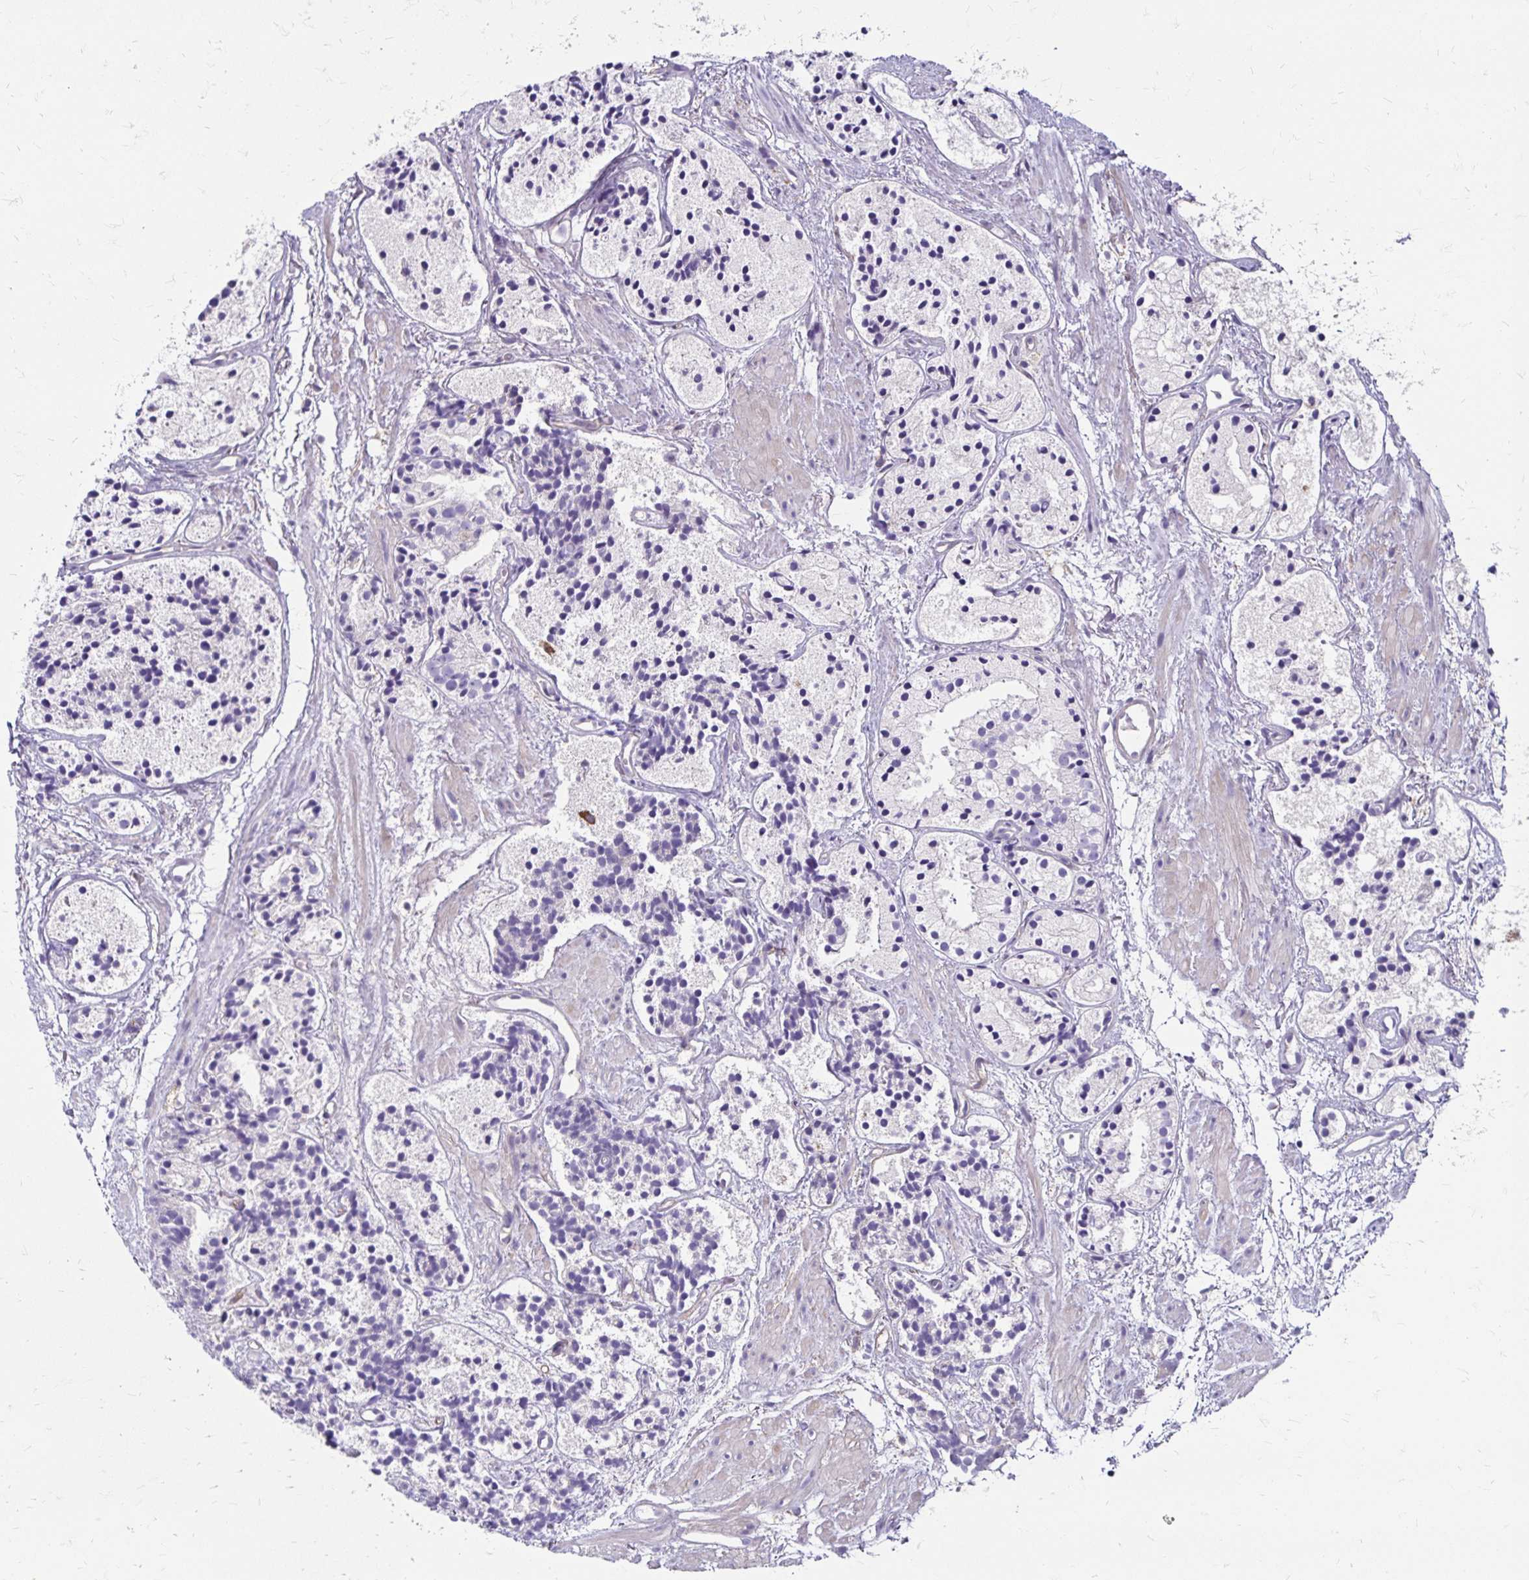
{"staining": {"intensity": "negative", "quantity": "none", "location": "none"}, "tissue": "prostate cancer", "cell_type": "Tumor cells", "image_type": "cancer", "snomed": [{"axis": "morphology", "description": "Adenocarcinoma, High grade"}, {"axis": "topography", "description": "Prostate"}], "caption": "DAB immunohistochemical staining of prostate cancer shows no significant positivity in tumor cells. (DAB (3,3'-diaminobenzidine) immunohistochemistry with hematoxylin counter stain).", "gene": "TNS3", "patient": {"sex": "male", "age": 85}}